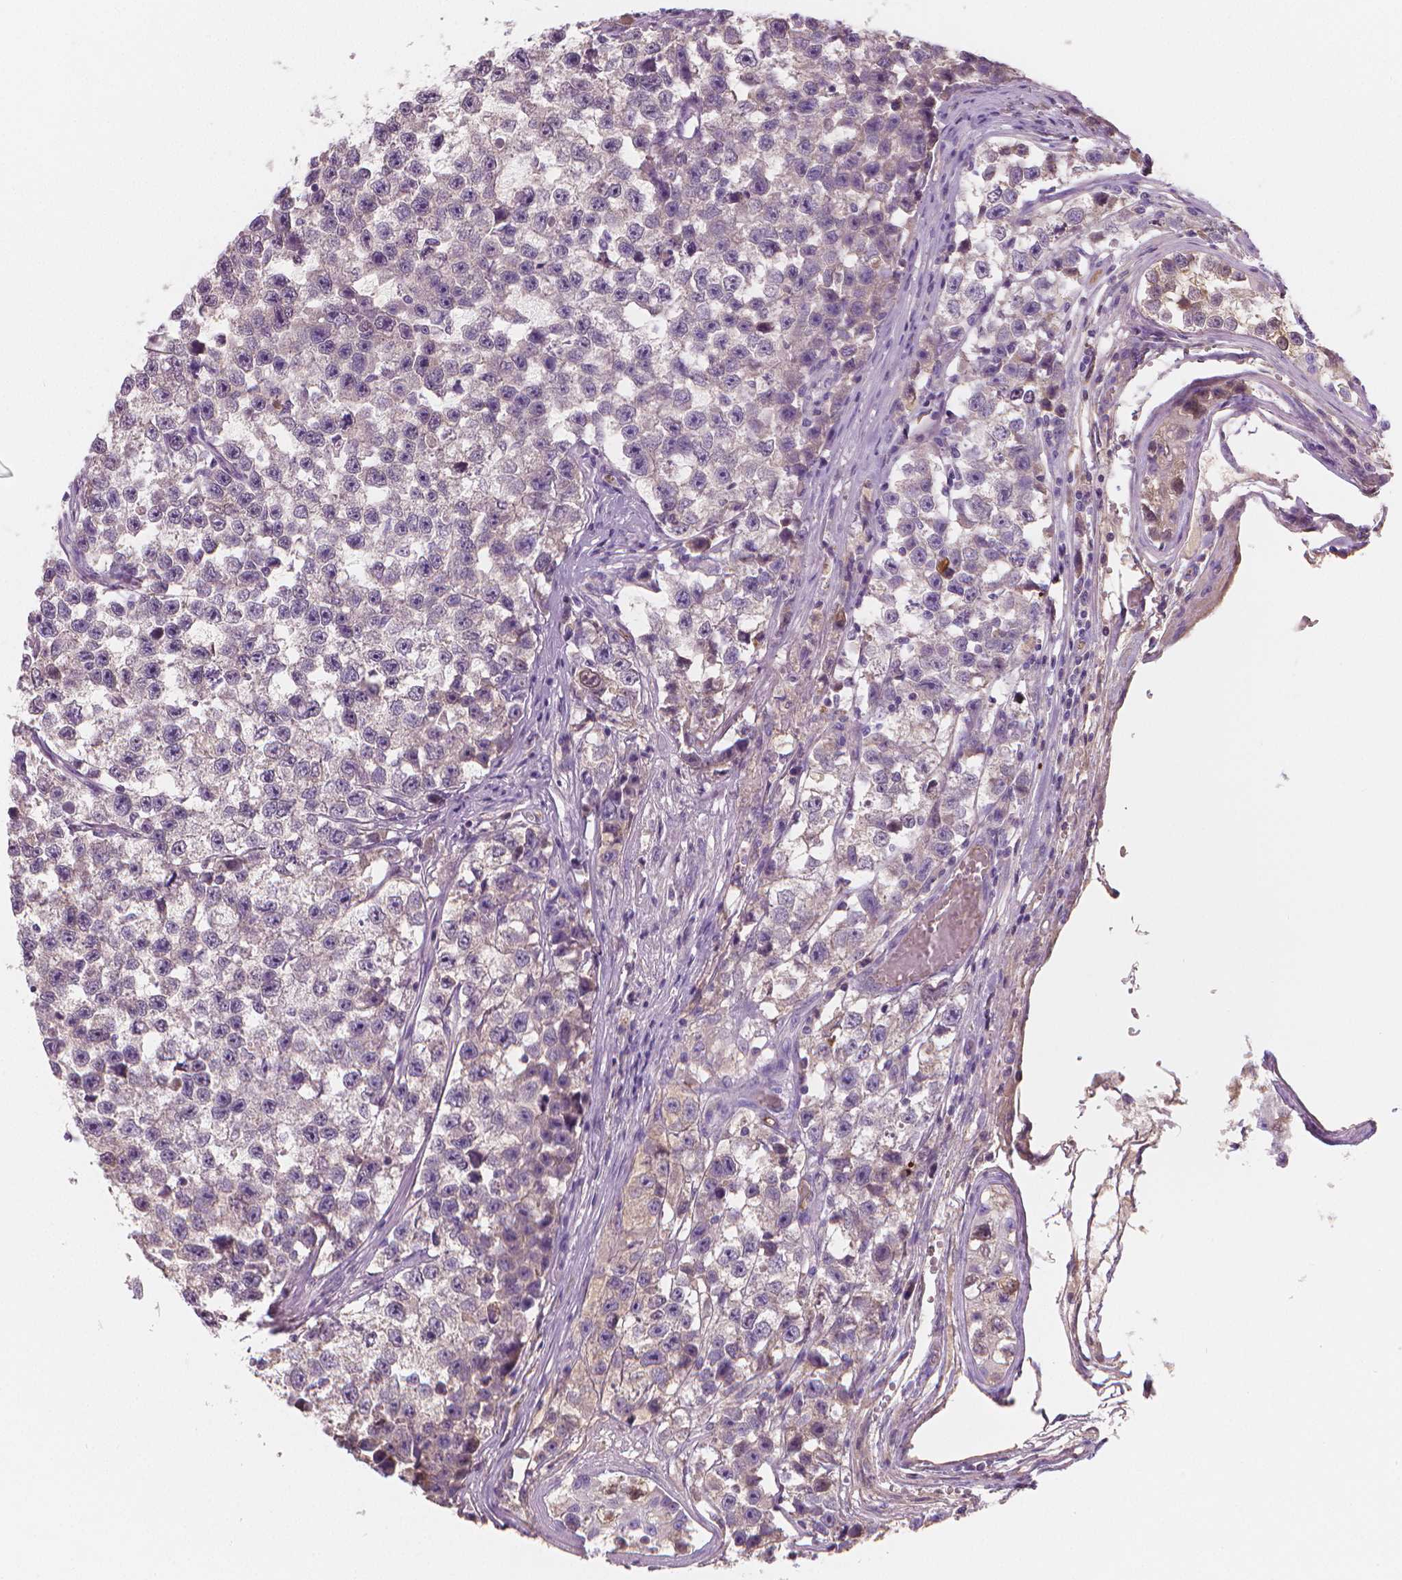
{"staining": {"intensity": "negative", "quantity": "none", "location": "none"}, "tissue": "testis cancer", "cell_type": "Tumor cells", "image_type": "cancer", "snomed": [{"axis": "morphology", "description": "Seminoma, NOS"}, {"axis": "topography", "description": "Testis"}], "caption": "Human testis cancer (seminoma) stained for a protein using immunohistochemistry (IHC) demonstrates no positivity in tumor cells.", "gene": "APOA4", "patient": {"sex": "male", "age": 26}}